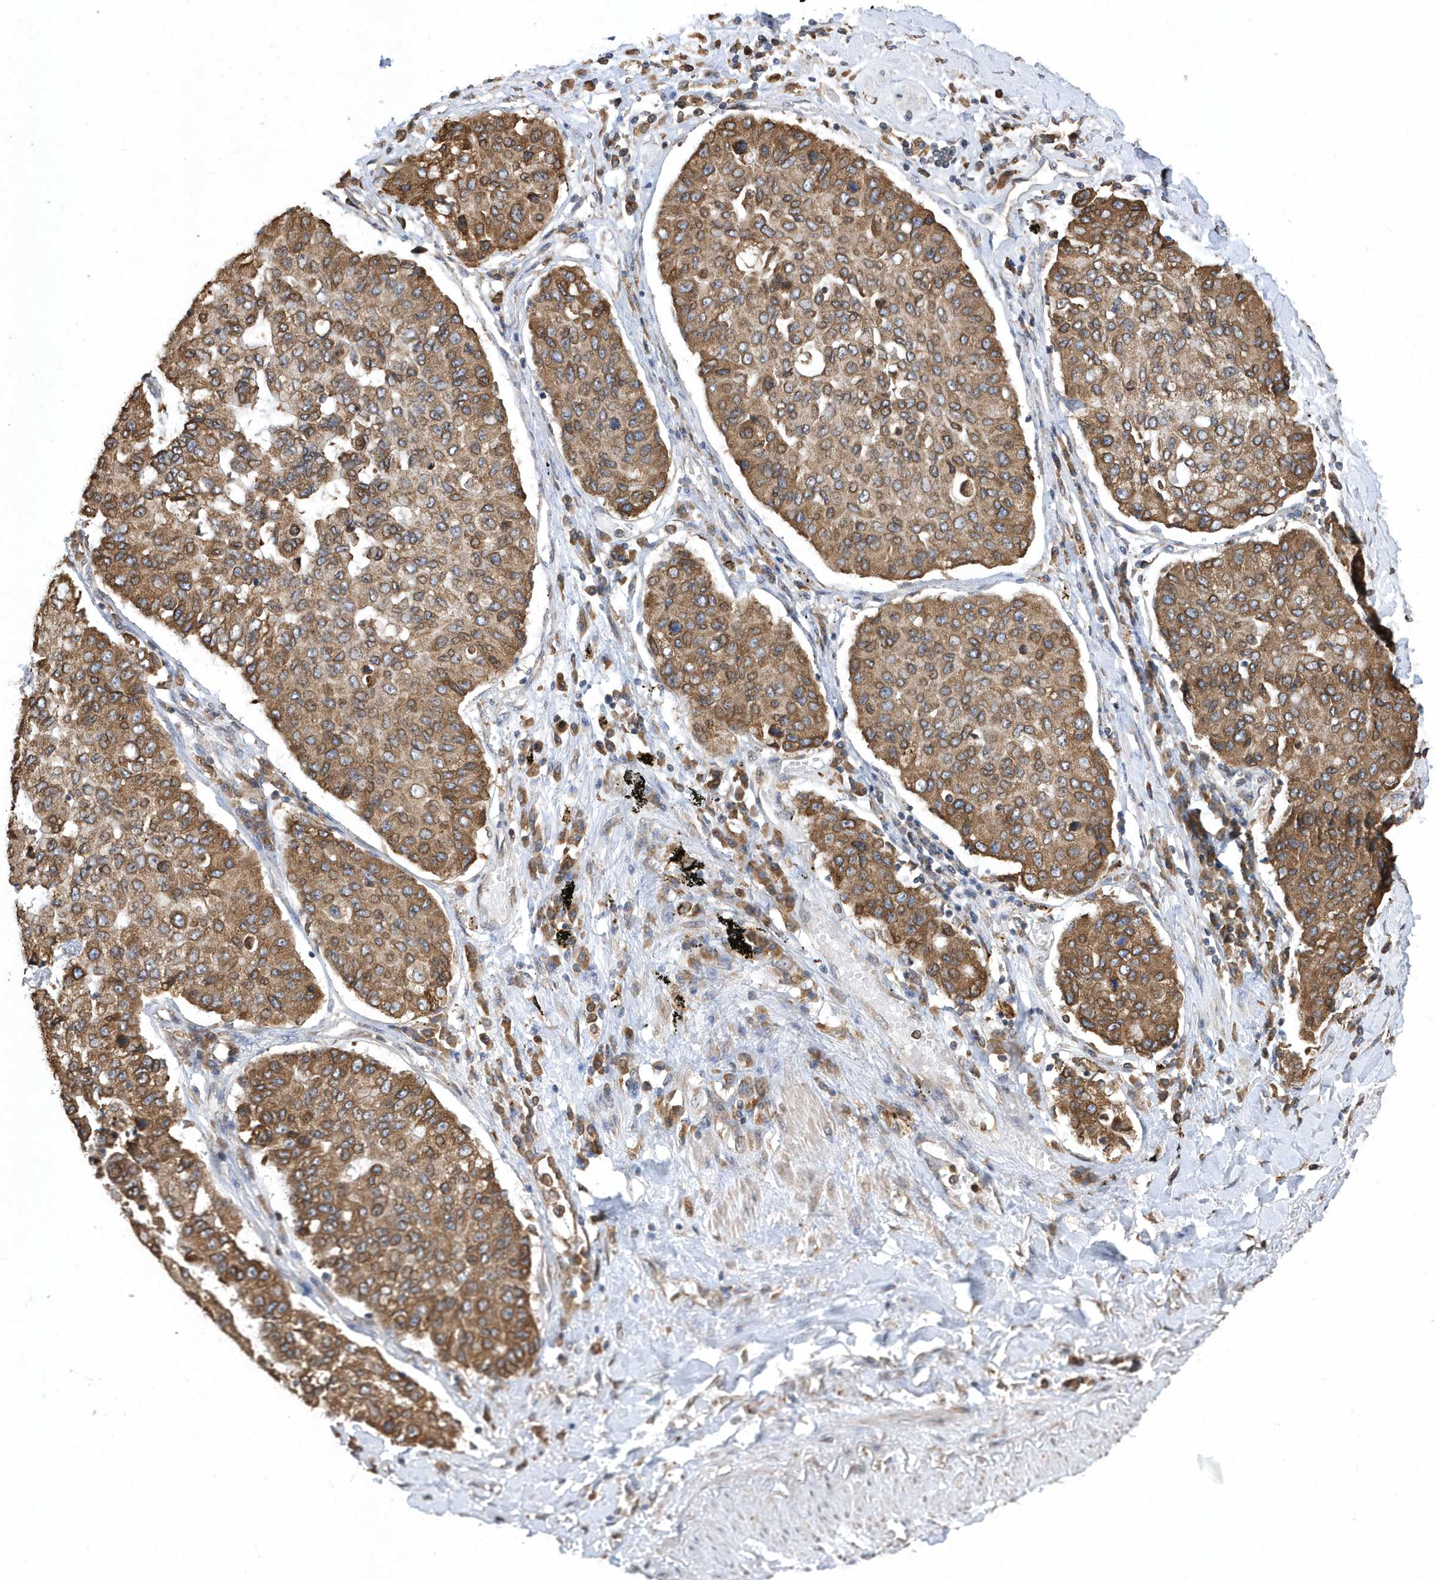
{"staining": {"intensity": "moderate", "quantity": ">75%", "location": "cytoplasmic/membranous"}, "tissue": "lung cancer", "cell_type": "Tumor cells", "image_type": "cancer", "snomed": [{"axis": "morphology", "description": "Squamous cell carcinoma, NOS"}, {"axis": "topography", "description": "Lung"}], "caption": "An image showing moderate cytoplasmic/membranous expression in approximately >75% of tumor cells in squamous cell carcinoma (lung), as visualized by brown immunohistochemical staining.", "gene": "VAMP7", "patient": {"sex": "male", "age": 74}}